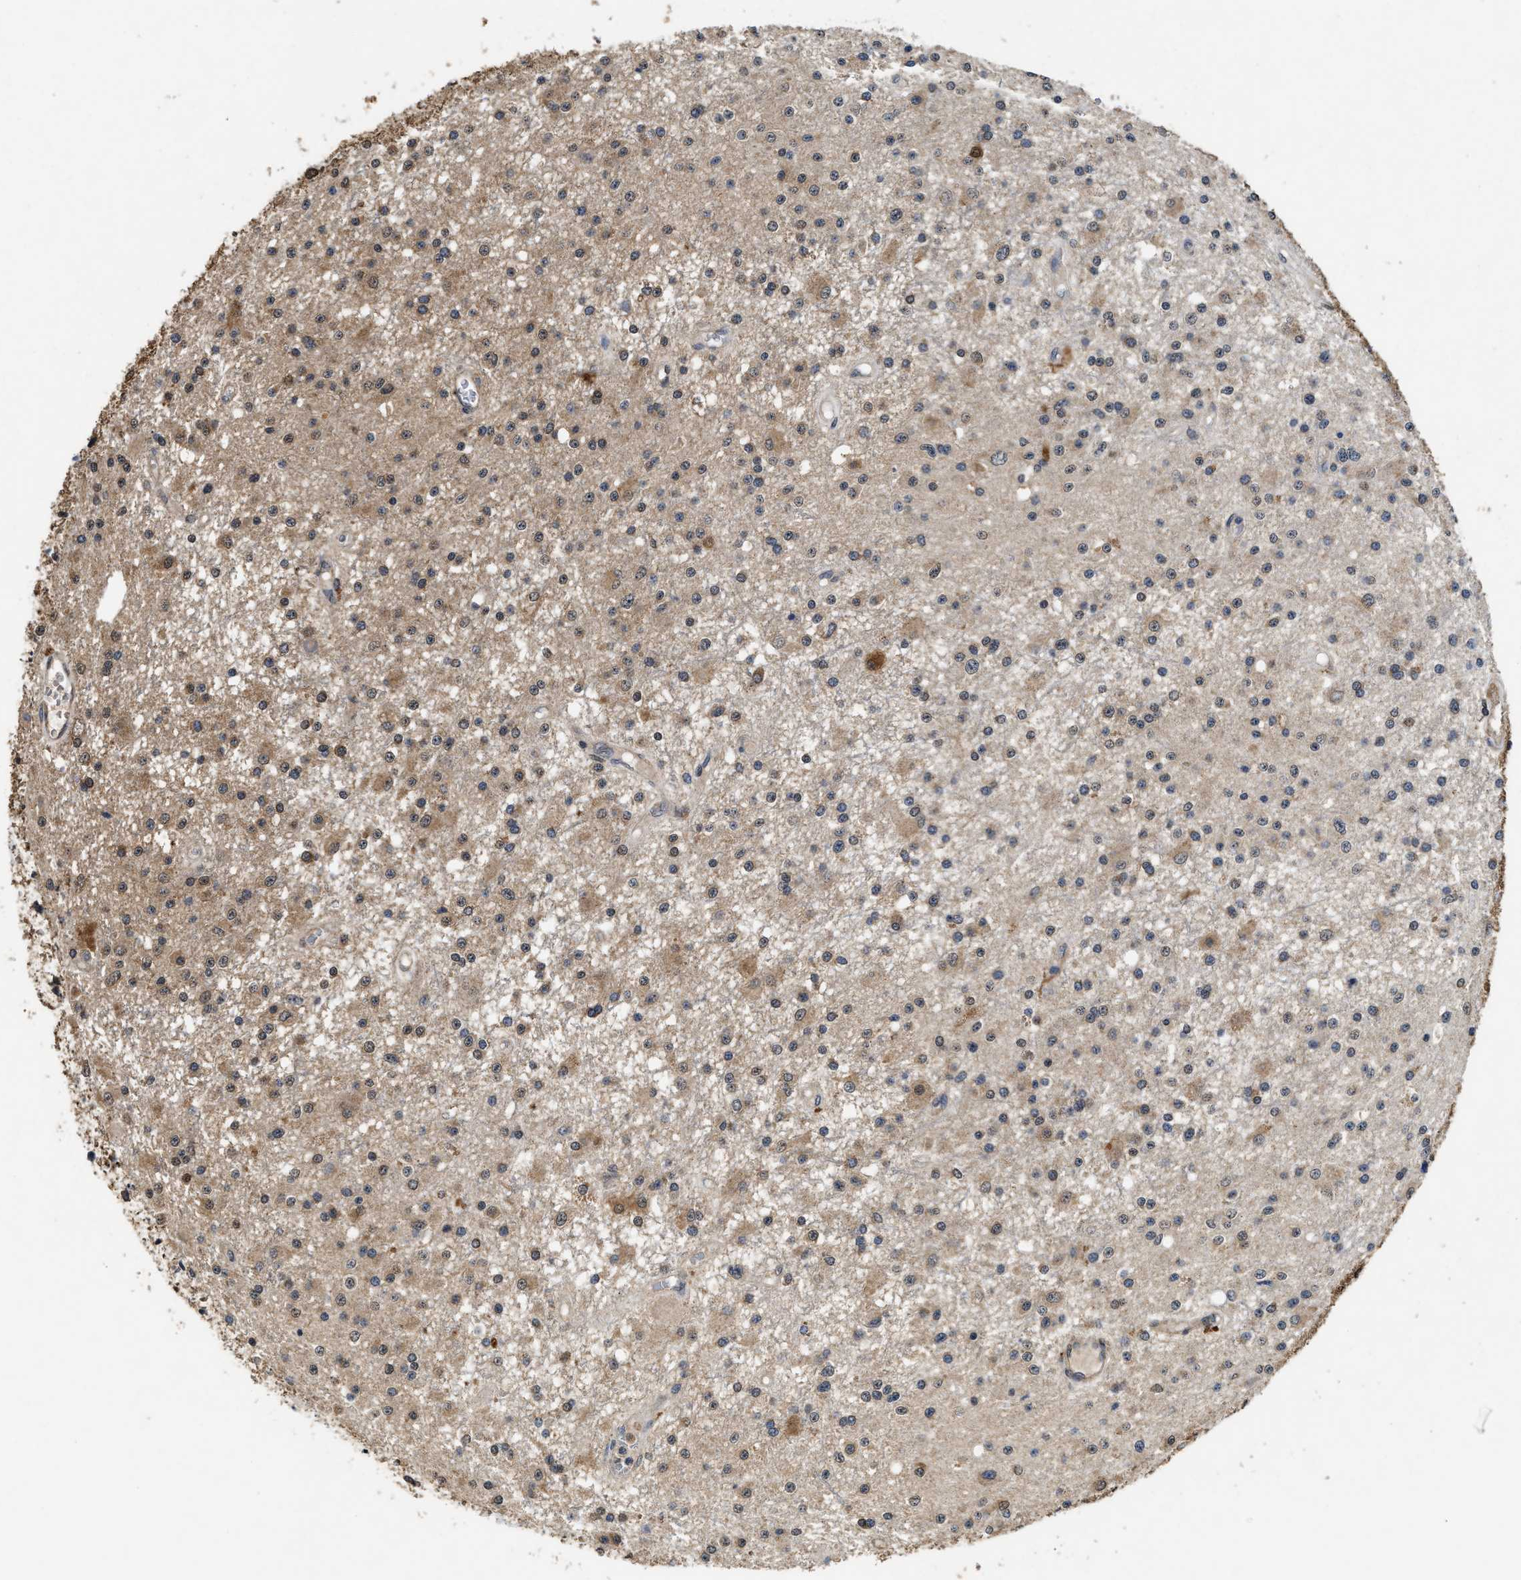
{"staining": {"intensity": "moderate", "quantity": "25%-75%", "location": "cytoplasmic/membranous,nuclear"}, "tissue": "glioma", "cell_type": "Tumor cells", "image_type": "cancer", "snomed": [{"axis": "morphology", "description": "Glioma, malignant, Low grade"}, {"axis": "topography", "description": "Brain"}], "caption": "Protein analysis of glioma tissue shows moderate cytoplasmic/membranous and nuclear positivity in approximately 25%-75% of tumor cells.", "gene": "ACAT2", "patient": {"sex": "male", "age": 58}}